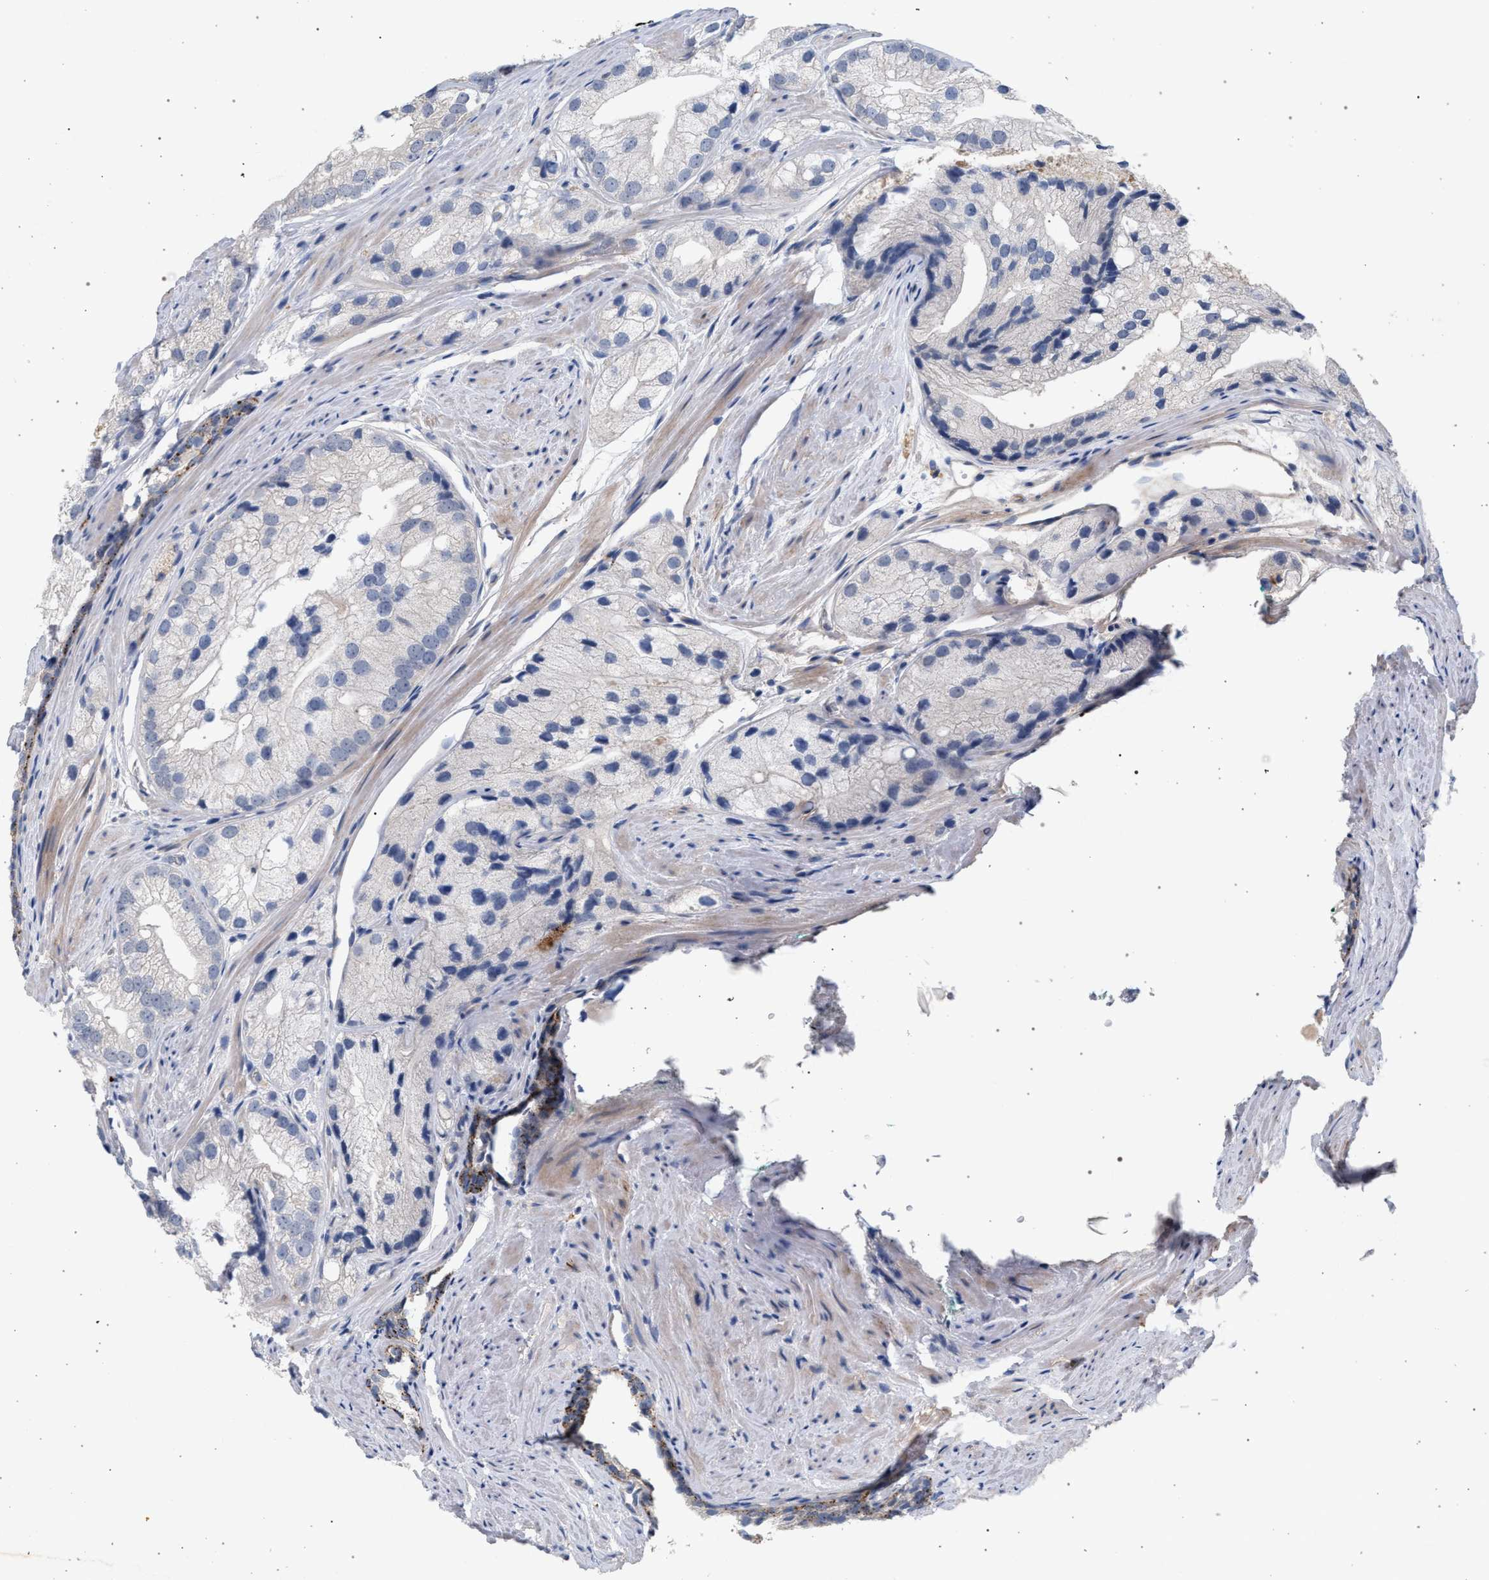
{"staining": {"intensity": "negative", "quantity": "none", "location": "none"}, "tissue": "prostate cancer", "cell_type": "Tumor cells", "image_type": "cancer", "snomed": [{"axis": "morphology", "description": "Adenocarcinoma, Low grade"}, {"axis": "topography", "description": "Prostate"}], "caption": "Prostate cancer was stained to show a protein in brown. There is no significant positivity in tumor cells.", "gene": "MAMDC2", "patient": {"sex": "male", "age": 69}}